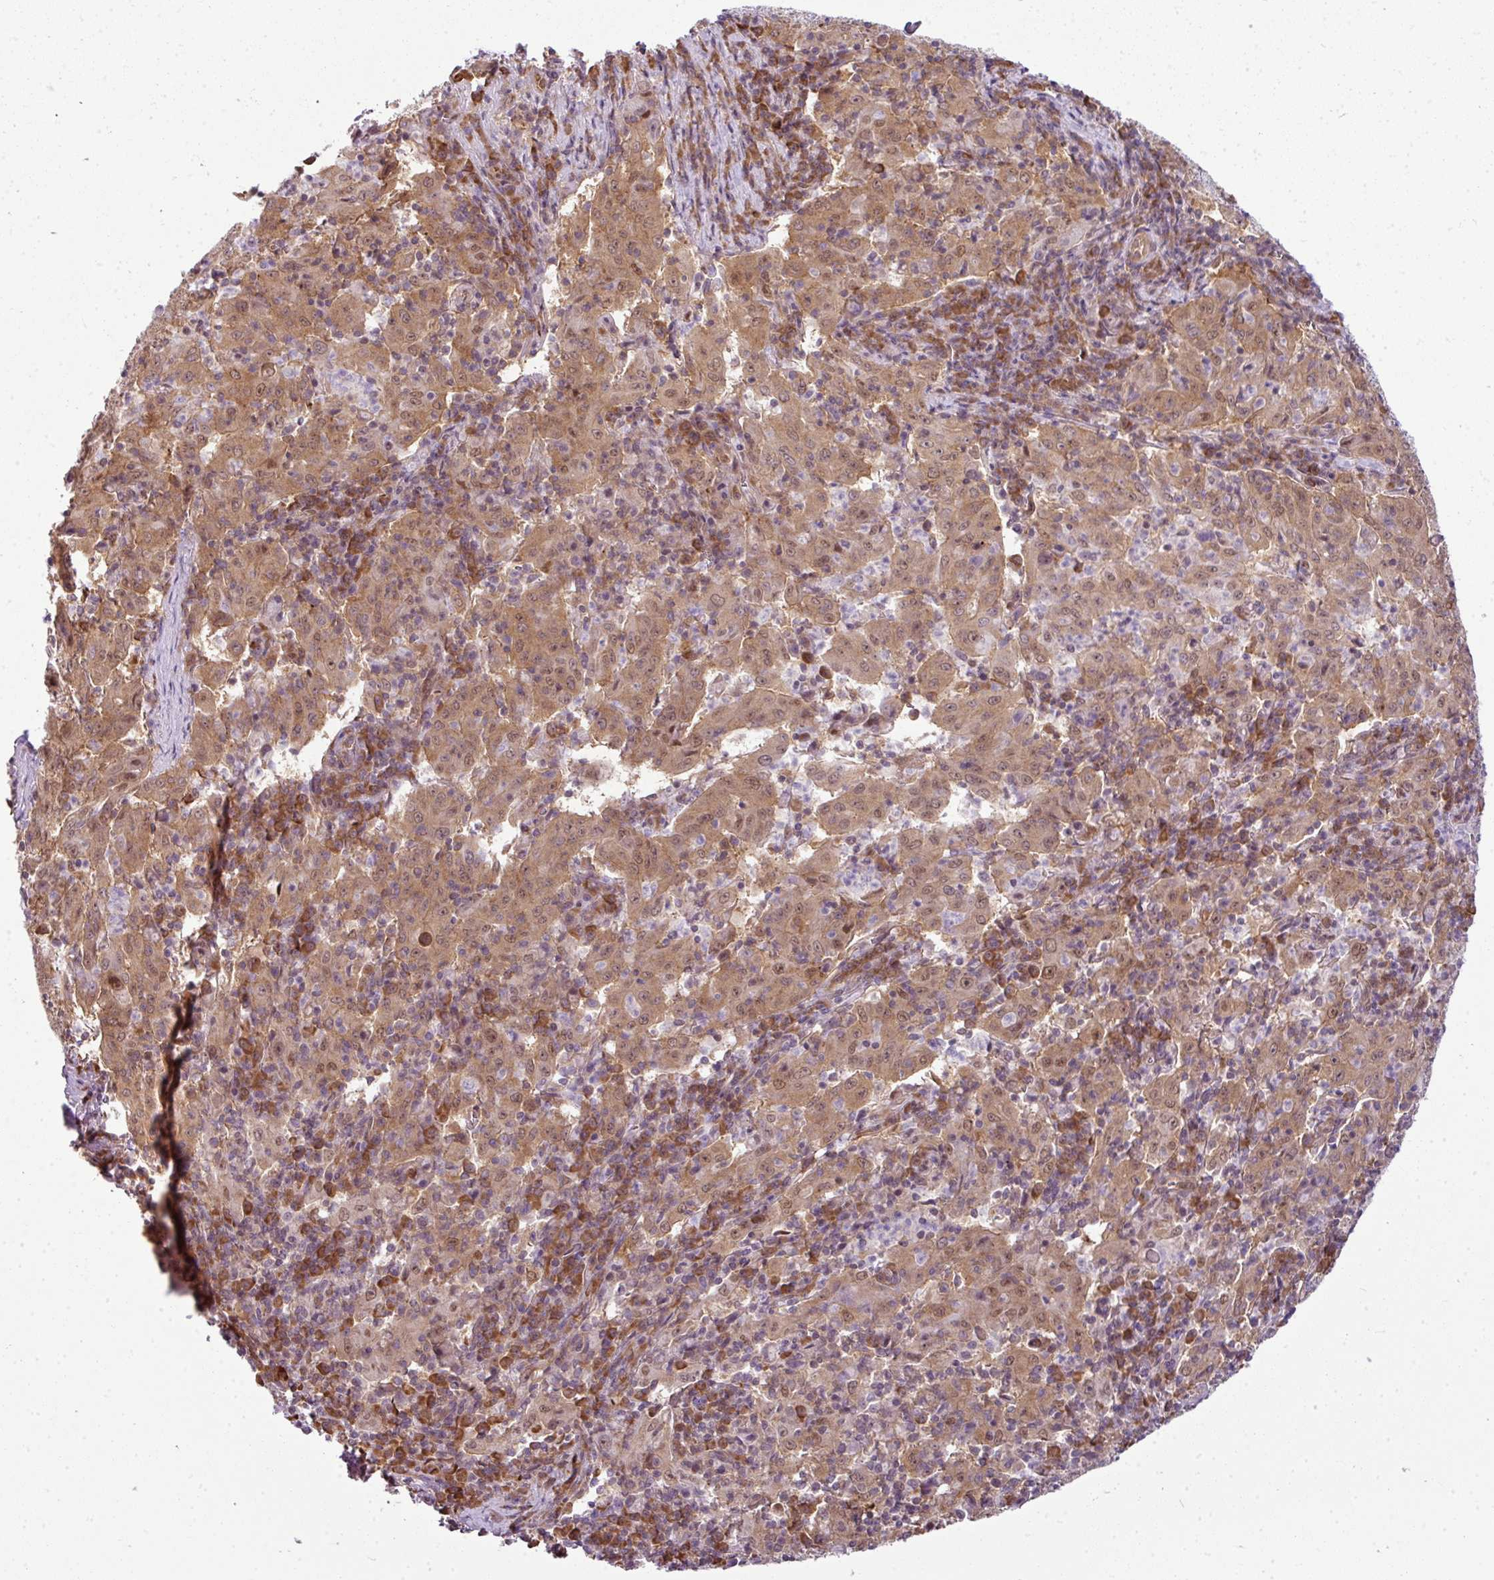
{"staining": {"intensity": "moderate", "quantity": ">75%", "location": "cytoplasmic/membranous,nuclear"}, "tissue": "pancreatic cancer", "cell_type": "Tumor cells", "image_type": "cancer", "snomed": [{"axis": "morphology", "description": "Adenocarcinoma, NOS"}, {"axis": "topography", "description": "Pancreas"}], "caption": "An immunohistochemistry (IHC) photomicrograph of tumor tissue is shown. Protein staining in brown labels moderate cytoplasmic/membranous and nuclear positivity in pancreatic cancer within tumor cells. Using DAB (brown) and hematoxylin (blue) stains, captured at high magnification using brightfield microscopy.", "gene": "RBM4B", "patient": {"sex": "male", "age": 63}}